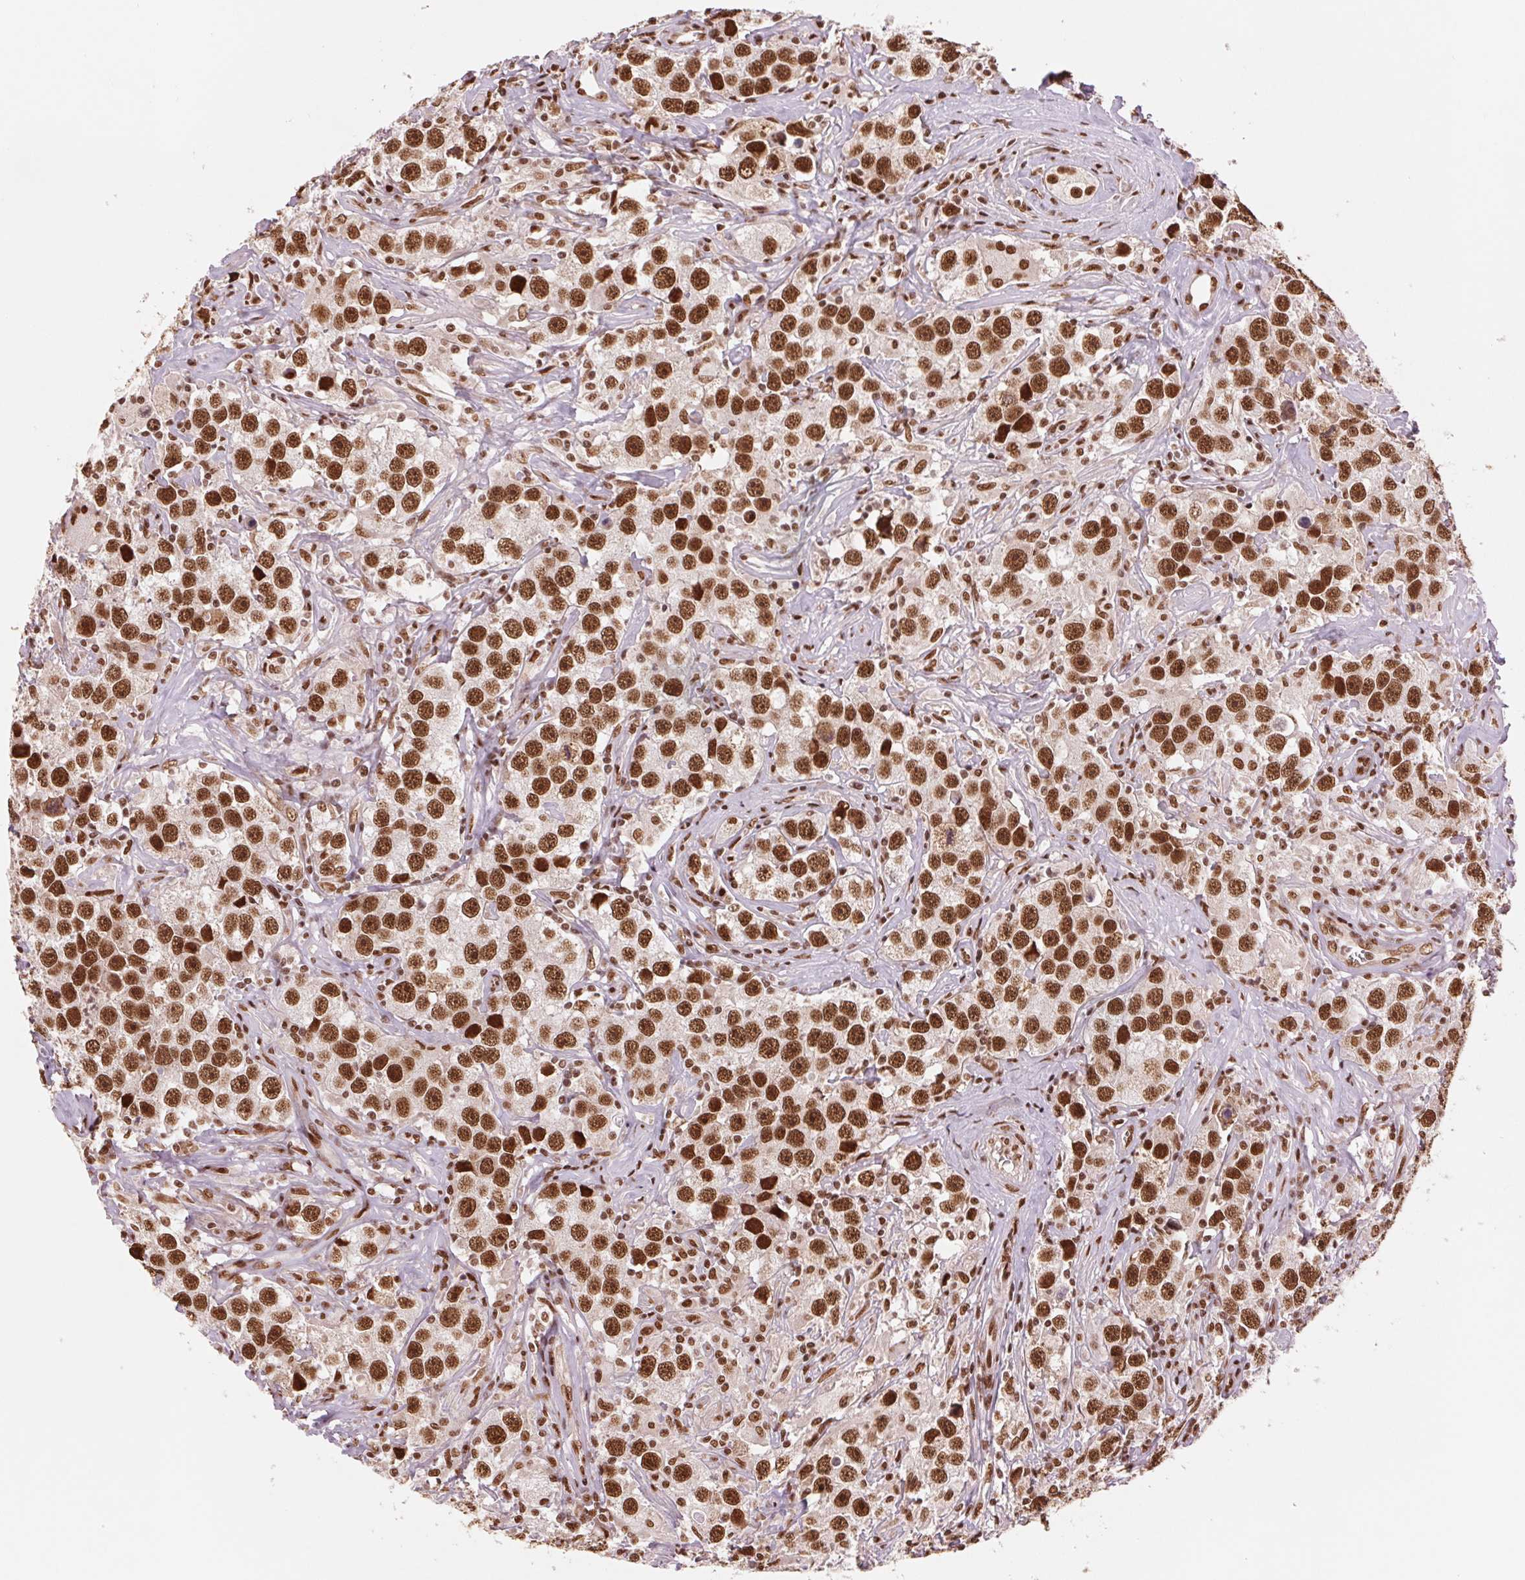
{"staining": {"intensity": "strong", "quantity": ">75%", "location": "nuclear"}, "tissue": "testis cancer", "cell_type": "Tumor cells", "image_type": "cancer", "snomed": [{"axis": "morphology", "description": "Seminoma, NOS"}, {"axis": "topography", "description": "Testis"}], "caption": "The photomicrograph reveals staining of testis cancer (seminoma), revealing strong nuclear protein staining (brown color) within tumor cells.", "gene": "TTLL9", "patient": {"sex": "male", "age": 49}}